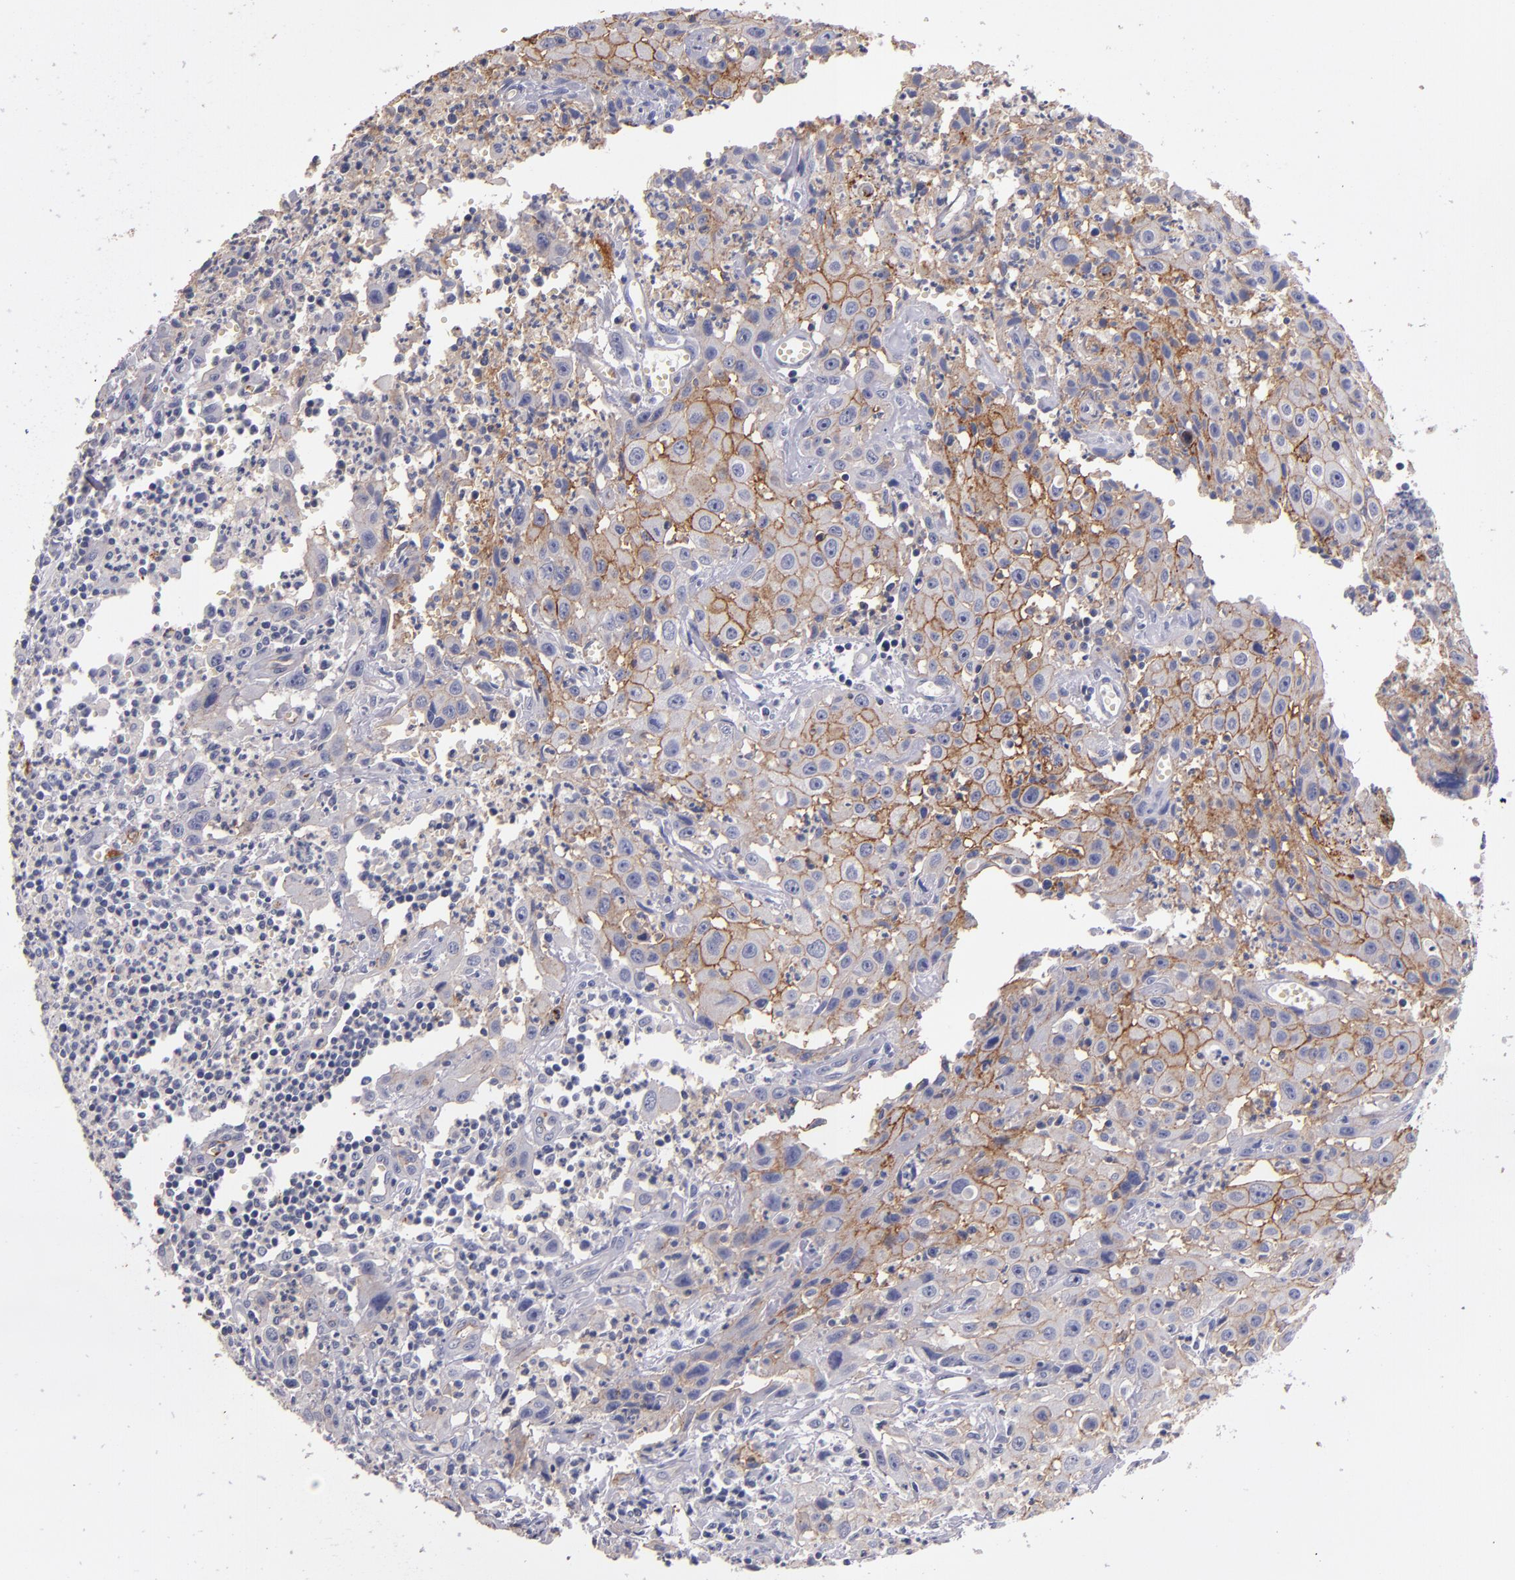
{"staining": {"intensity": "moderate", "quantity": ">75%", "location": "cytoplasmic/membranous"}, "tissue": "urothelial cancer", "cell_type": "Tumor cells", "image_type": "cancer", "snomed": [{"axis": "morphology", "description": "Urothelial carcinoma, High grade"}, {"axis": "topography", "description": "Urinary bladder"}], "caption": "Urothelial cancer tissue exhibits moderate cytoplasmic/membranous staining in approximately >75% of tumor cells, visualized by immunohistochemistry.", "gene": "CLDN5", "patient": {"sex": "male", "age": 66}}